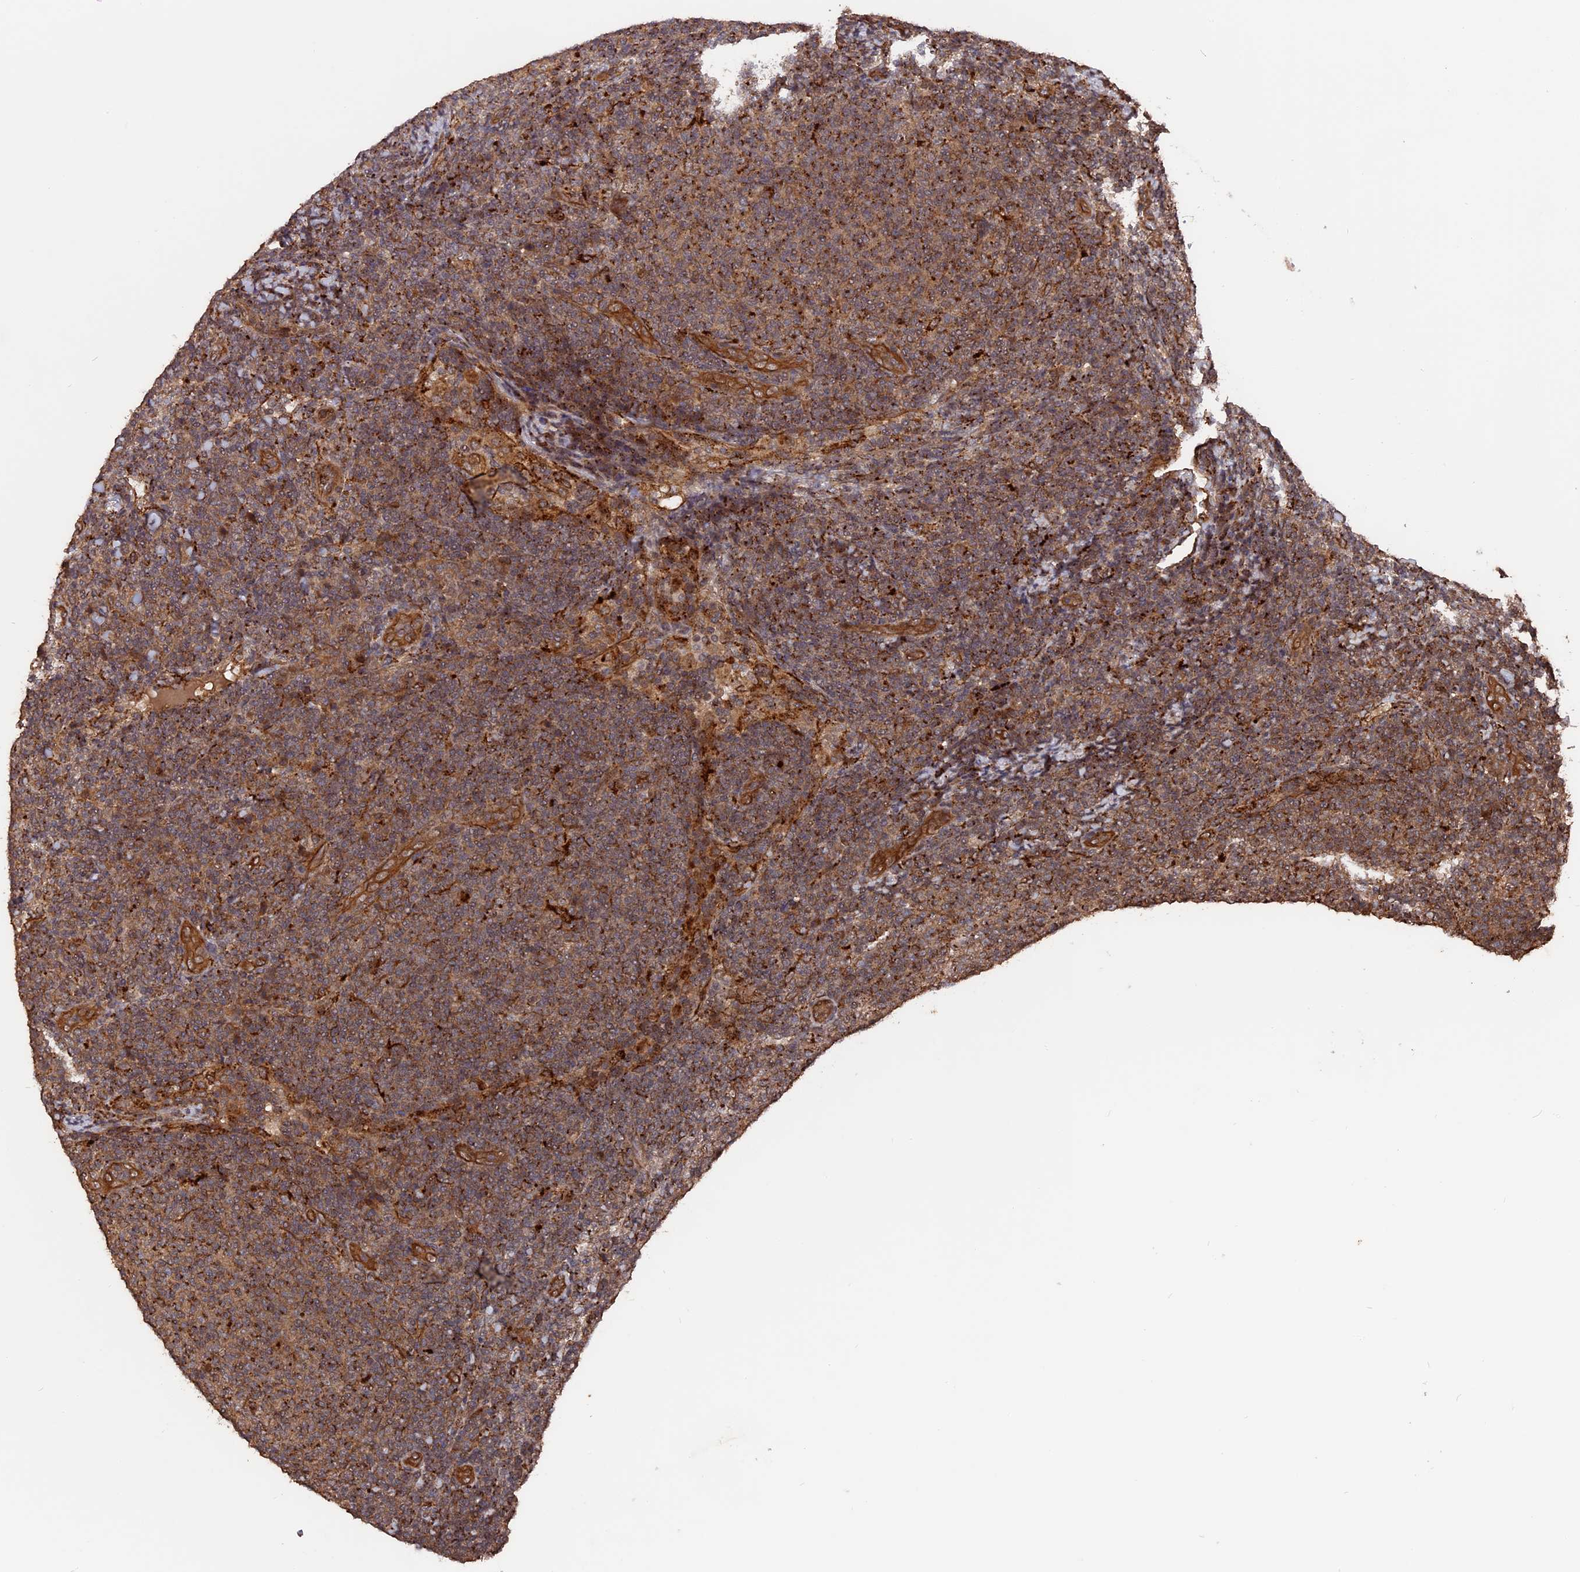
{"staining": {"intensity": "moderate", "quantity": ">75%", "location": "cytoplasmic/membranous"}, "tissue": "lymphoma", "cell_type": "Tumor cells", "image_type": "cancer", "snomed": [{"axis": "morphology", "description": "Malignant lymphoma, non-Hodgkin's type, Low grade"}, {"axis": "topography", "description": "Lymph node"}], "caption": "Lymphoma stained for a protein displays moderate cytoplasmic/membranous positivity in tumor cells.", "gene": "TELO2", "patient": {"sex": "male", "age": 66}}